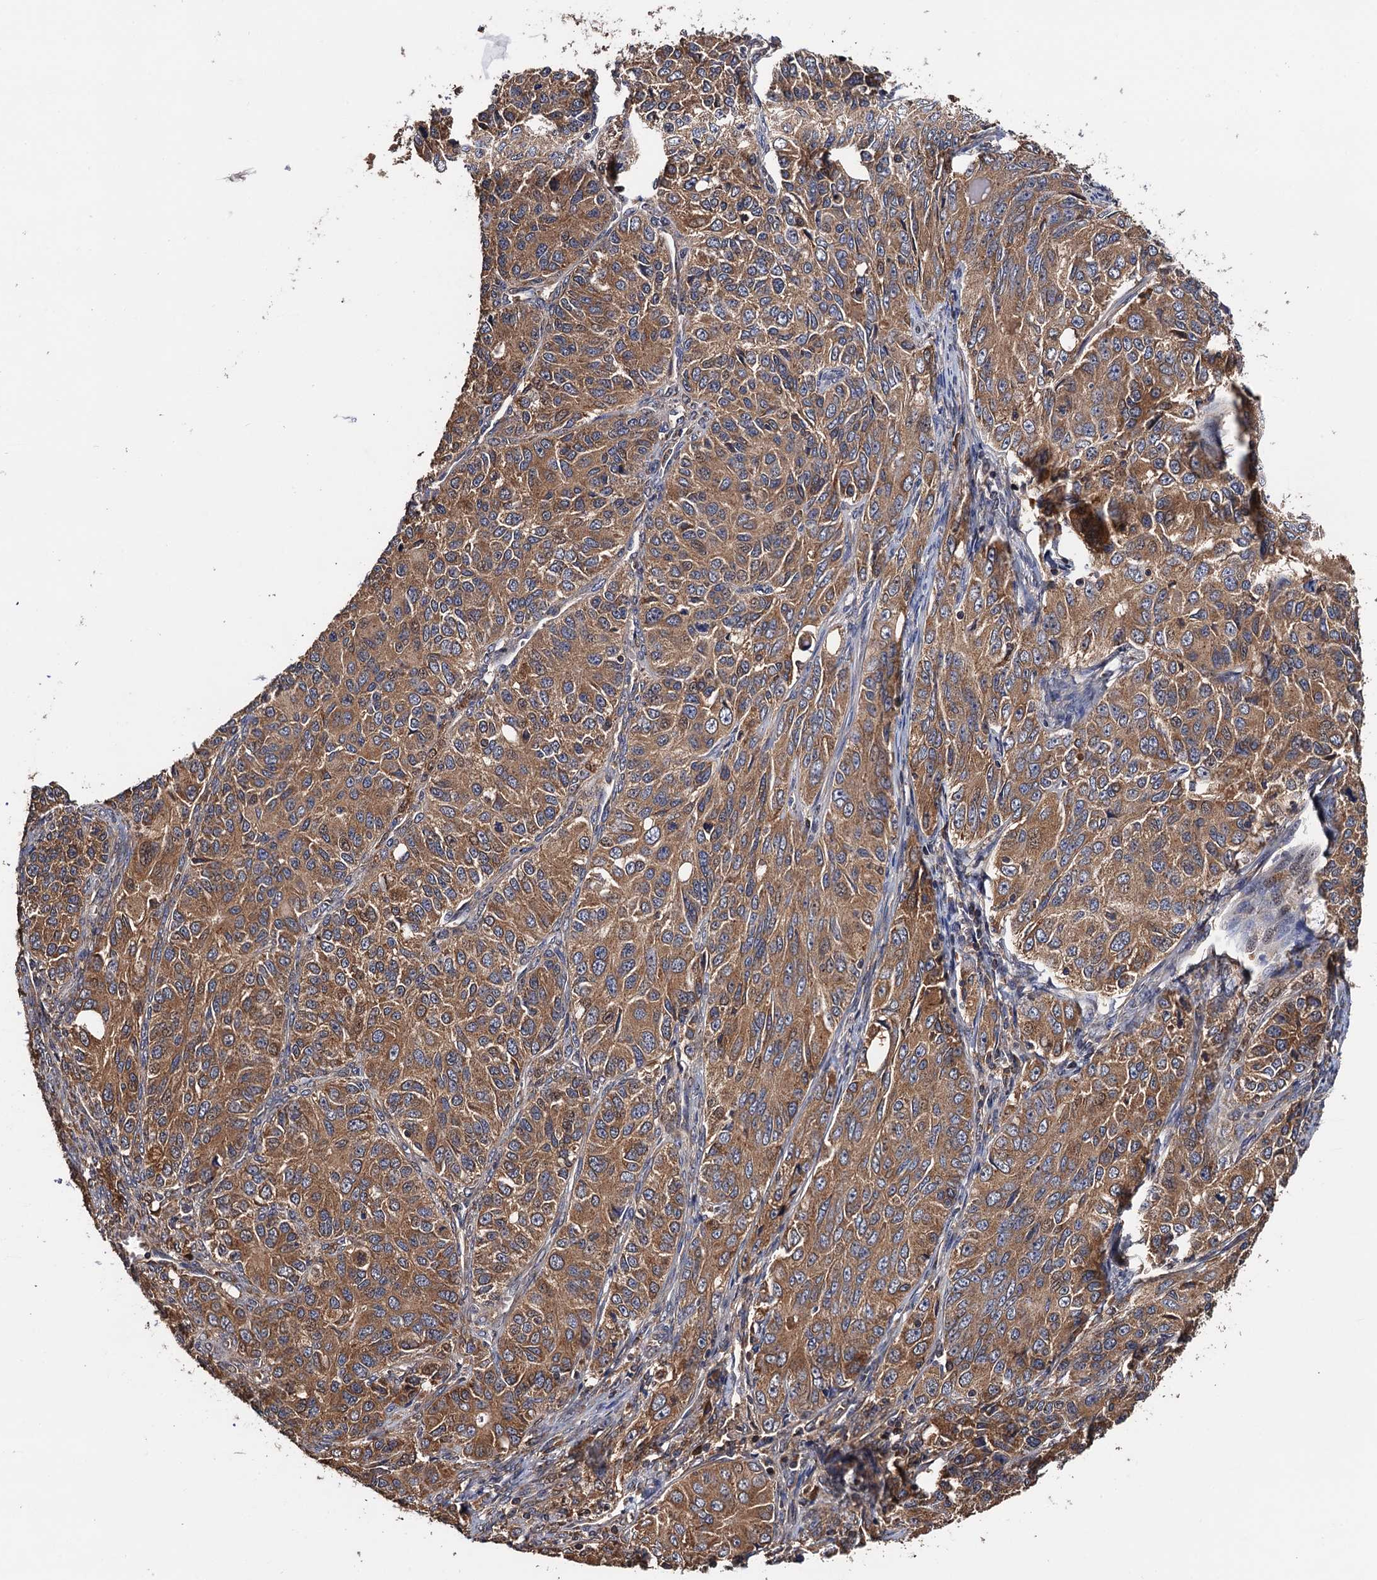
{"staining": {"intensity": "moderate", "quantity": ">75%", "location": "cytoplasmic/membranous"}, "tissue": "ovarian cancer", "cell_type": "Tumor cells", "image_type": "cancer", "snomed": [{"axis": "morphology", "description": "Carcinoma, endometroid"}, {"axis": "topography", "description": "Ovary"}], "caption": "Immunohistochemical staining of endometroid carcinoma (ovarian) displays medium levels of moderate cytoplasmic/membranous protein positivity in about >75% of tumor cells.", "gene": "RGS11", "patient": {"sex": "female", "age": 51}}